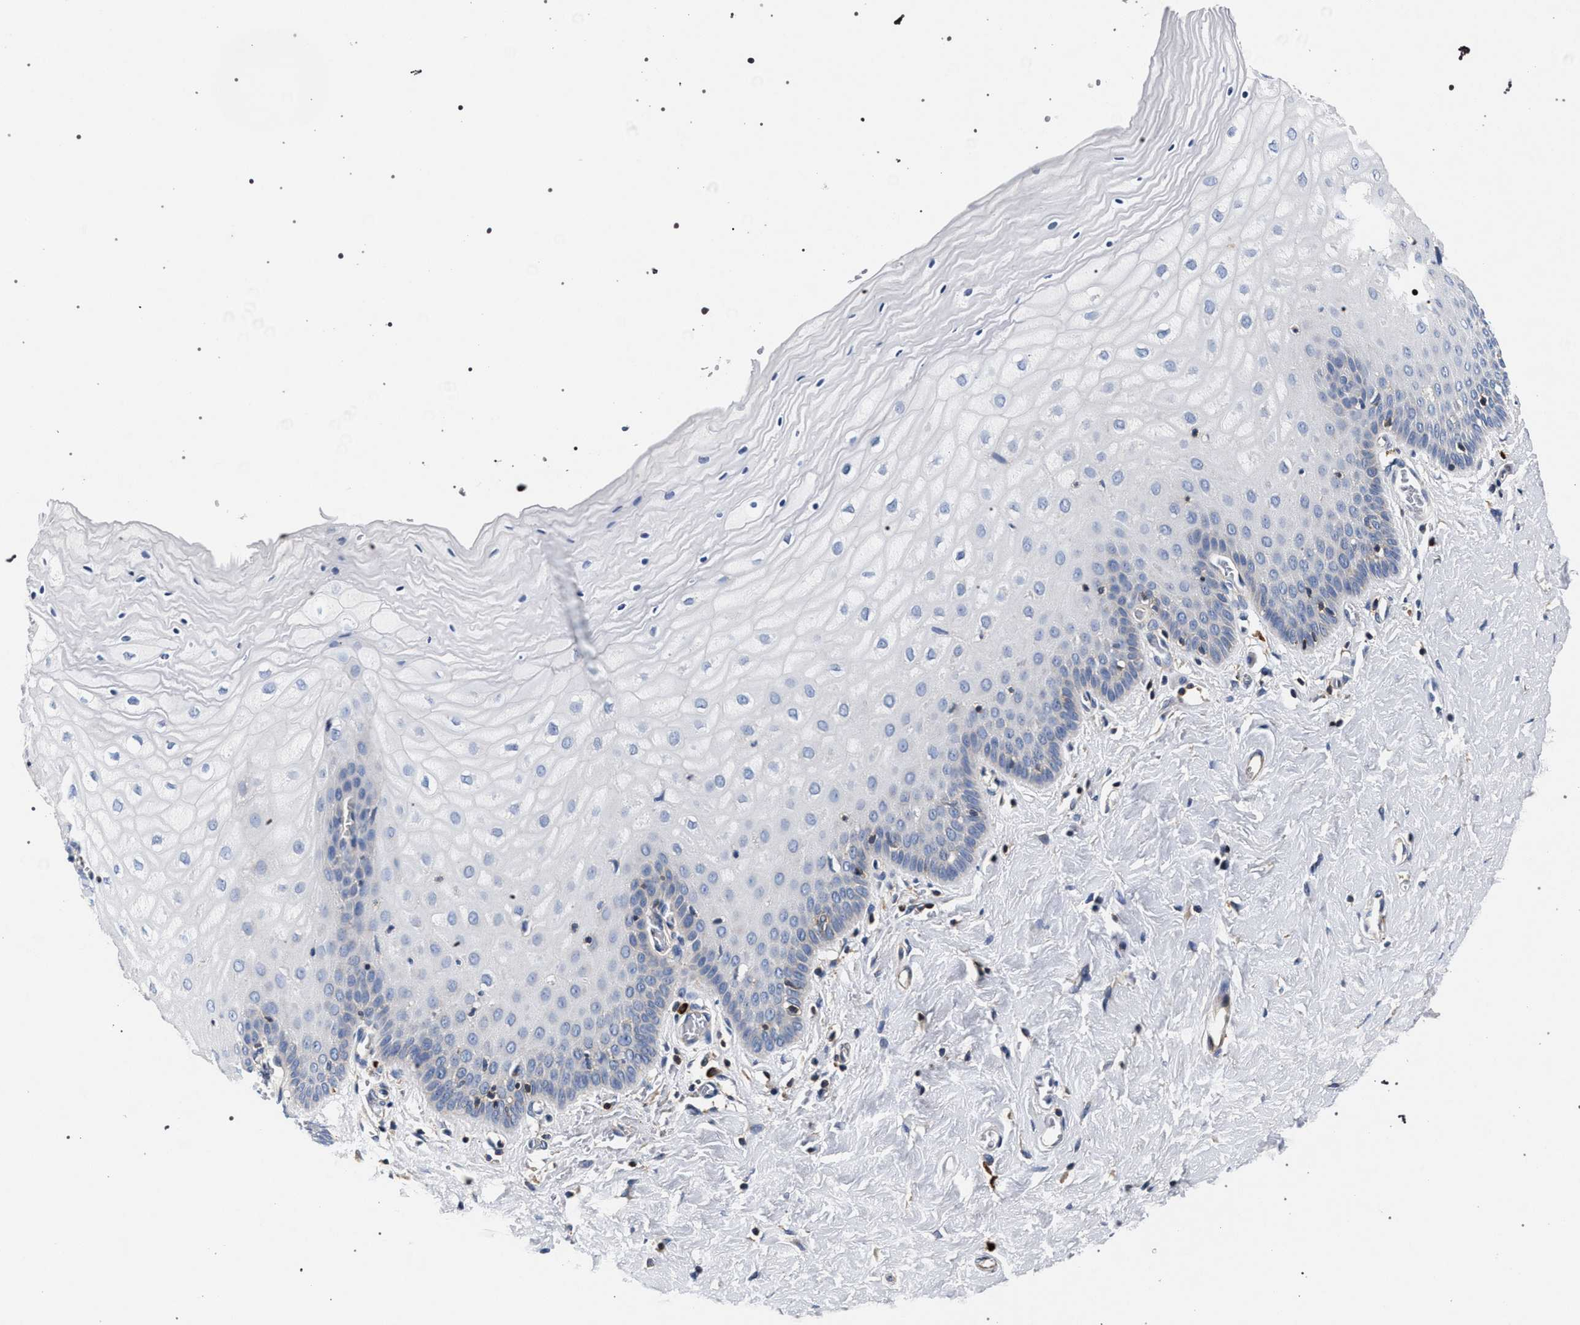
{"staining": {"intensity": "negative", "quantity": "none", "location": "none"}, "tissue": "cervix", "cell_type": "Glandular cells", "image_type": "normal", "snomed": [{"axis": "morphology", "description": "Normal tissue, NOS"}, {"axis": "topography", "description": "Cervix"}], "caption": "Human cervix stained for a protein using immunohistochemistry (IHC) shows no positivity in glandular cells.", "gene": "LASP1", "patient": {"sex": "female", "age": 55}}